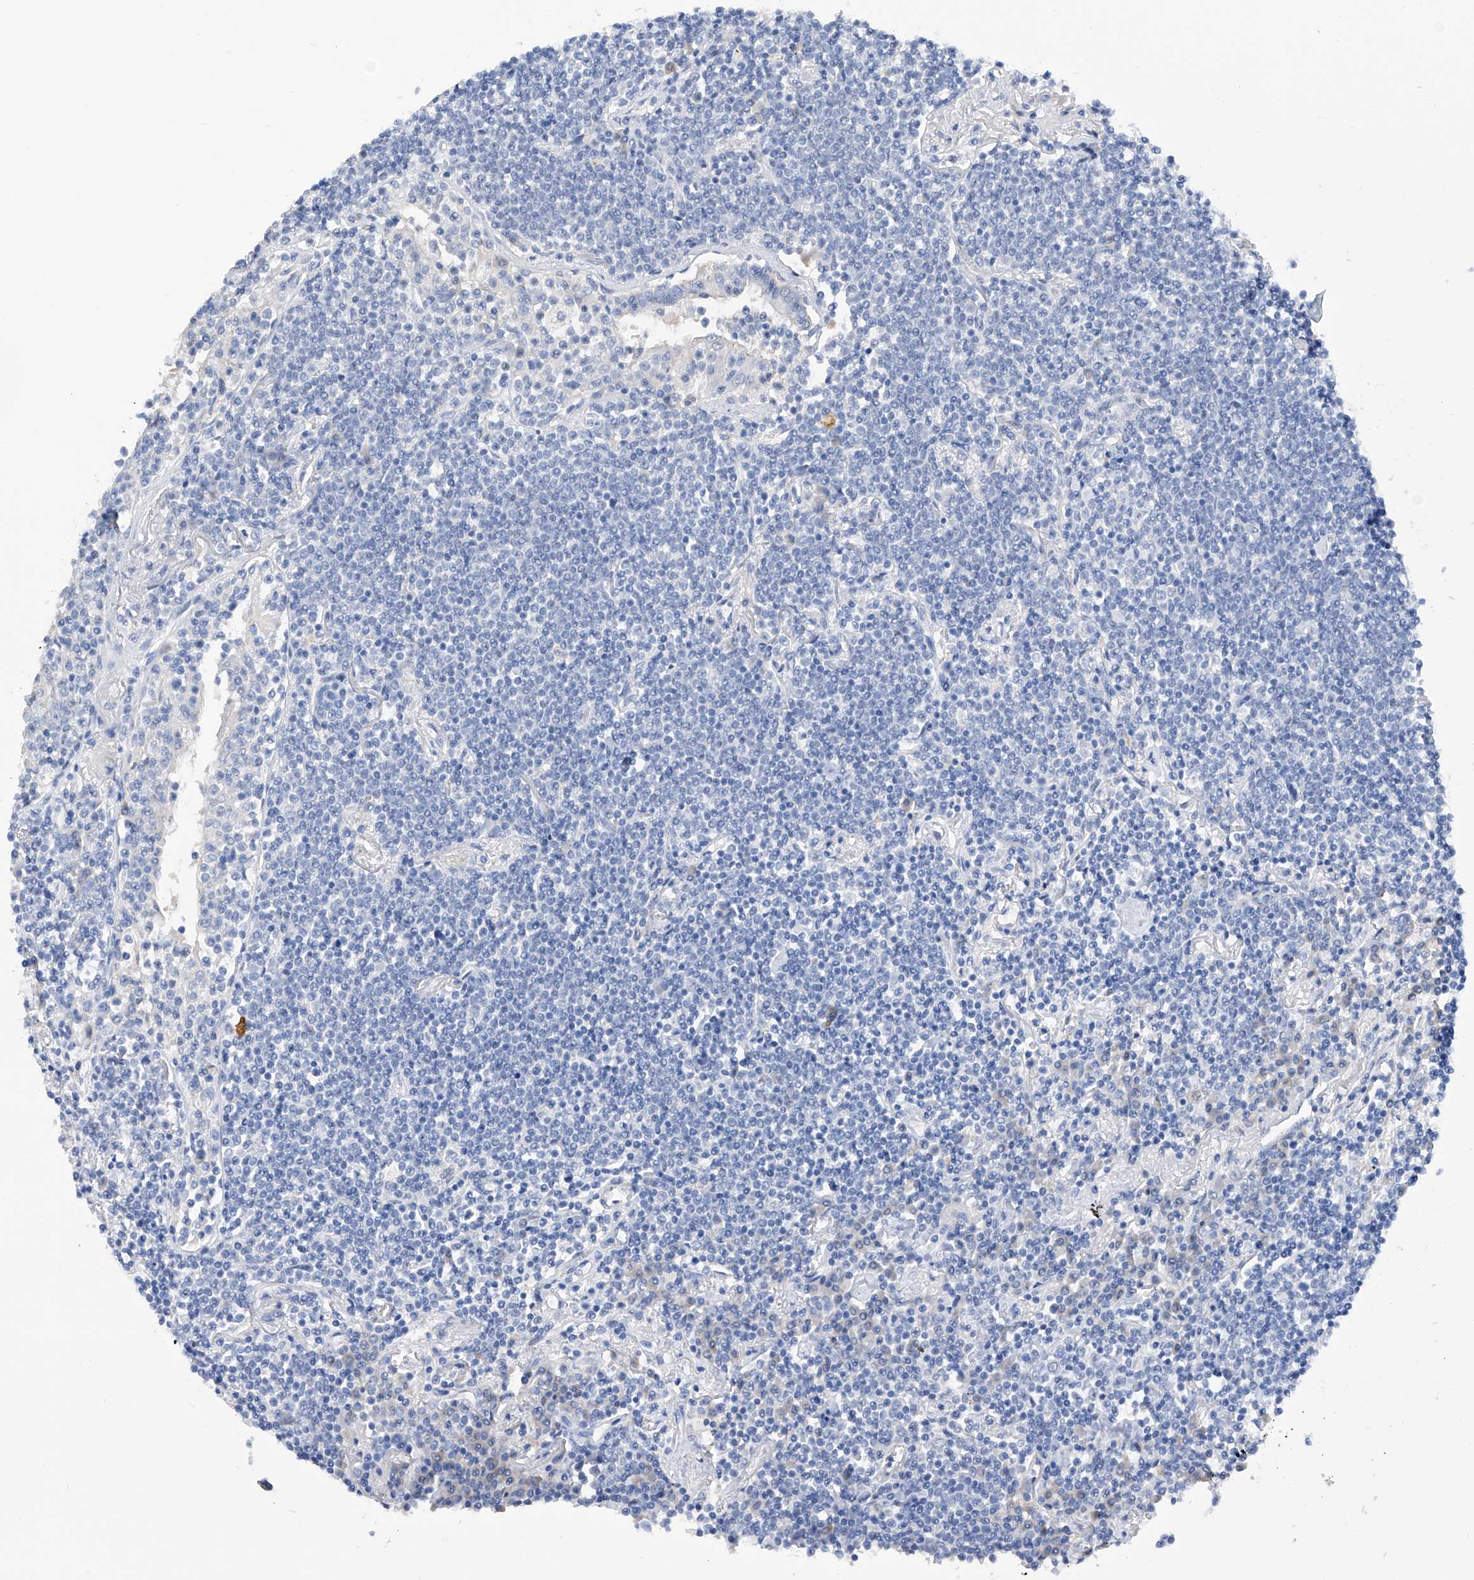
{"staining": {"intensity": "negative", "quantity": "none", "location": "none"}, "tissue": "lymphoma", "cell_type": "Tumor cells", "image_type": "cancer", "snomed": [{"axis": "morphology", "description": "Malignant lymphoma, non-Hodgkin's type, Low grade"}, {"axis": "topography", "description": "Lung"}], "caption": "IHC of malignant lymphoma, non-Hodgkin's type (low-grade) exhibits no expression in tumor cells.", "gene": "PGM3", "patient": {"sex": "female", "age": 71}}